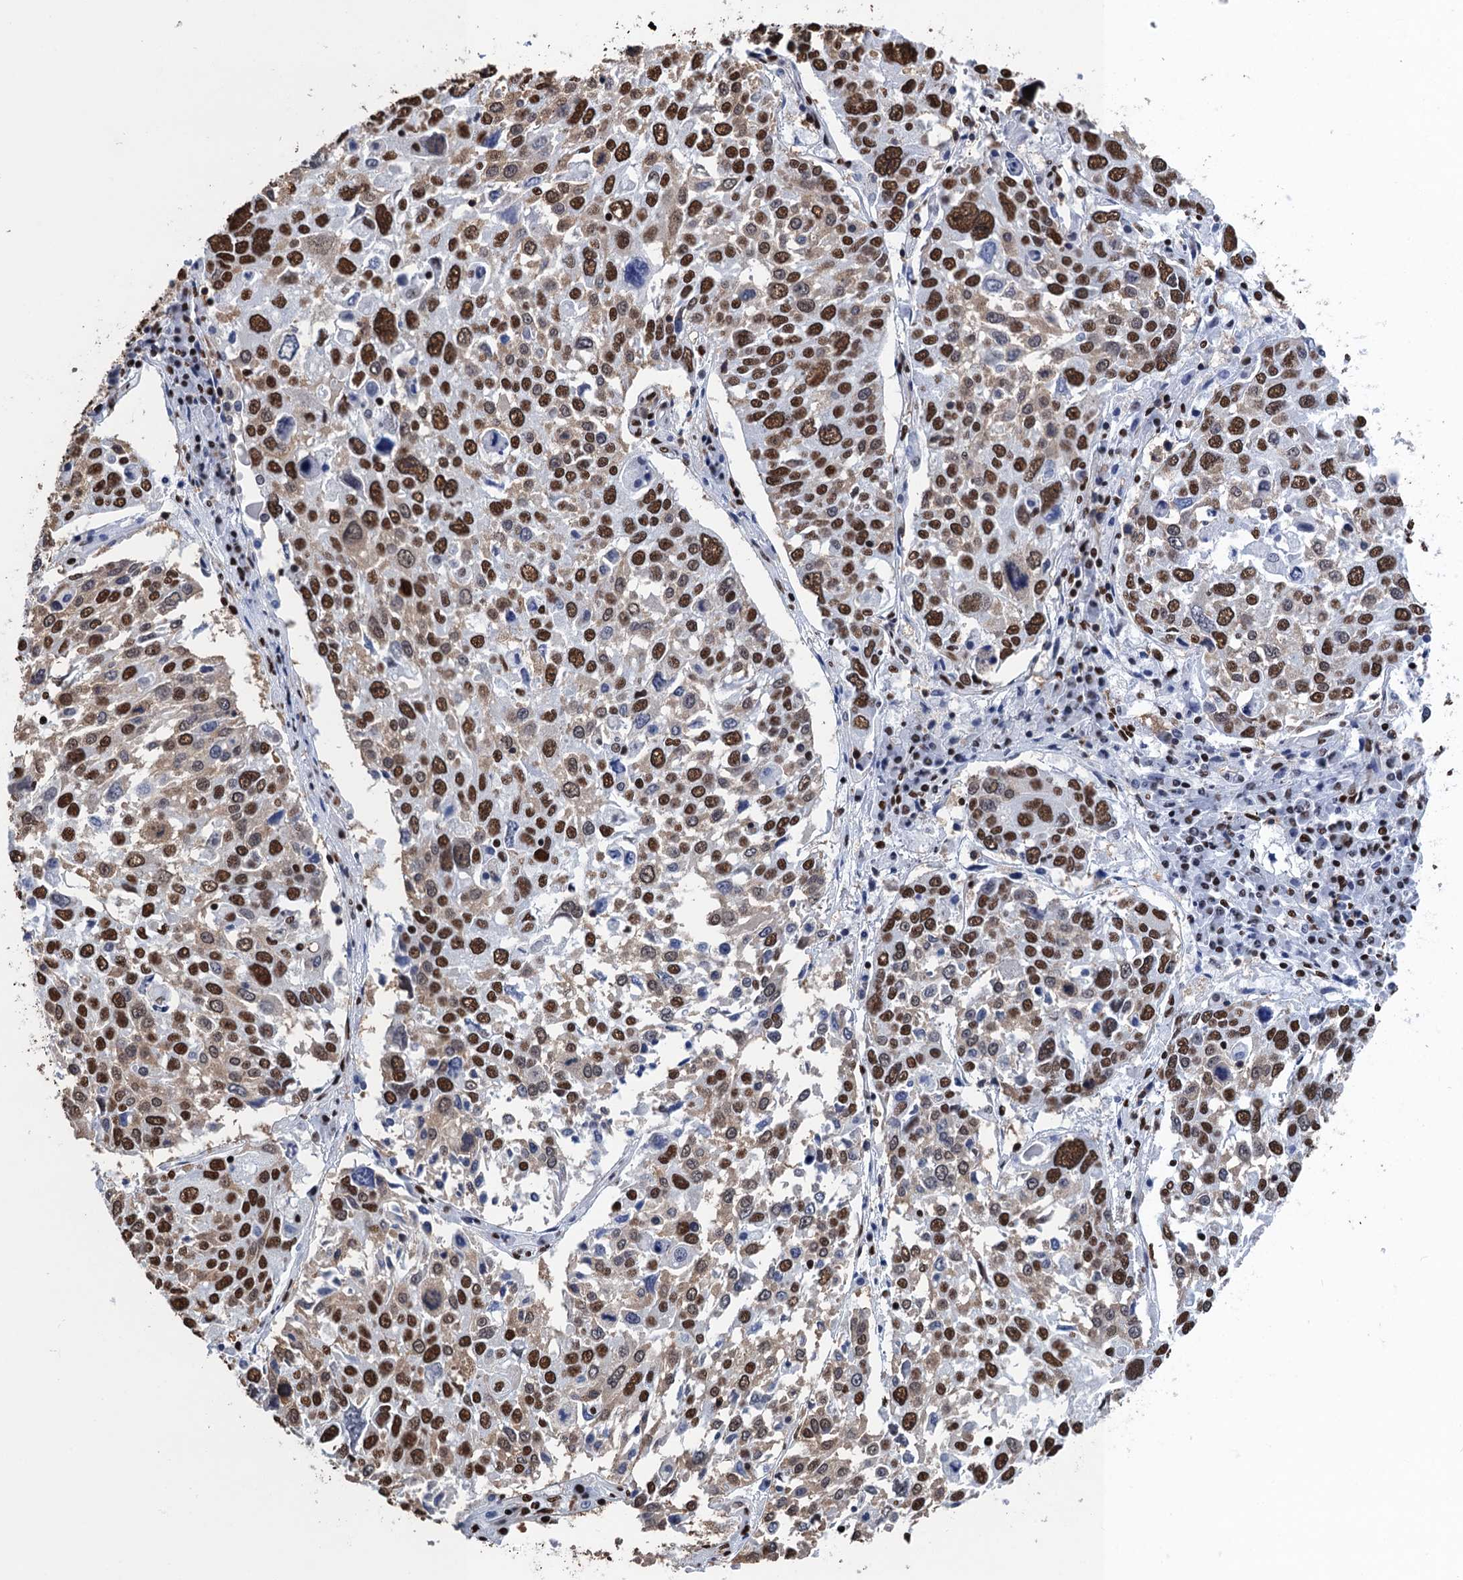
{"staining": {"intensity": "strong", "quantity": ">75%", "location": "nuclear"}, "tissue": "lung cancer", "cell_type": "Tumor cells", "image_type": "cancer", "snomed": [{"axis": "morphology", "description": "Squamous cell carcinoma, NOS"}, {"axis": "topography", "description": "Lung"}], "caption": "Immunohistochemistry of human lung squamous cell carcinoma shows high levels of strong nuclear staining in approximately >75% of tumor cells. (Brightfield microscopy of DAB IHC at high magnification).", "gene": "UBA2", "patient": {"sex": "male", "age": 65}}